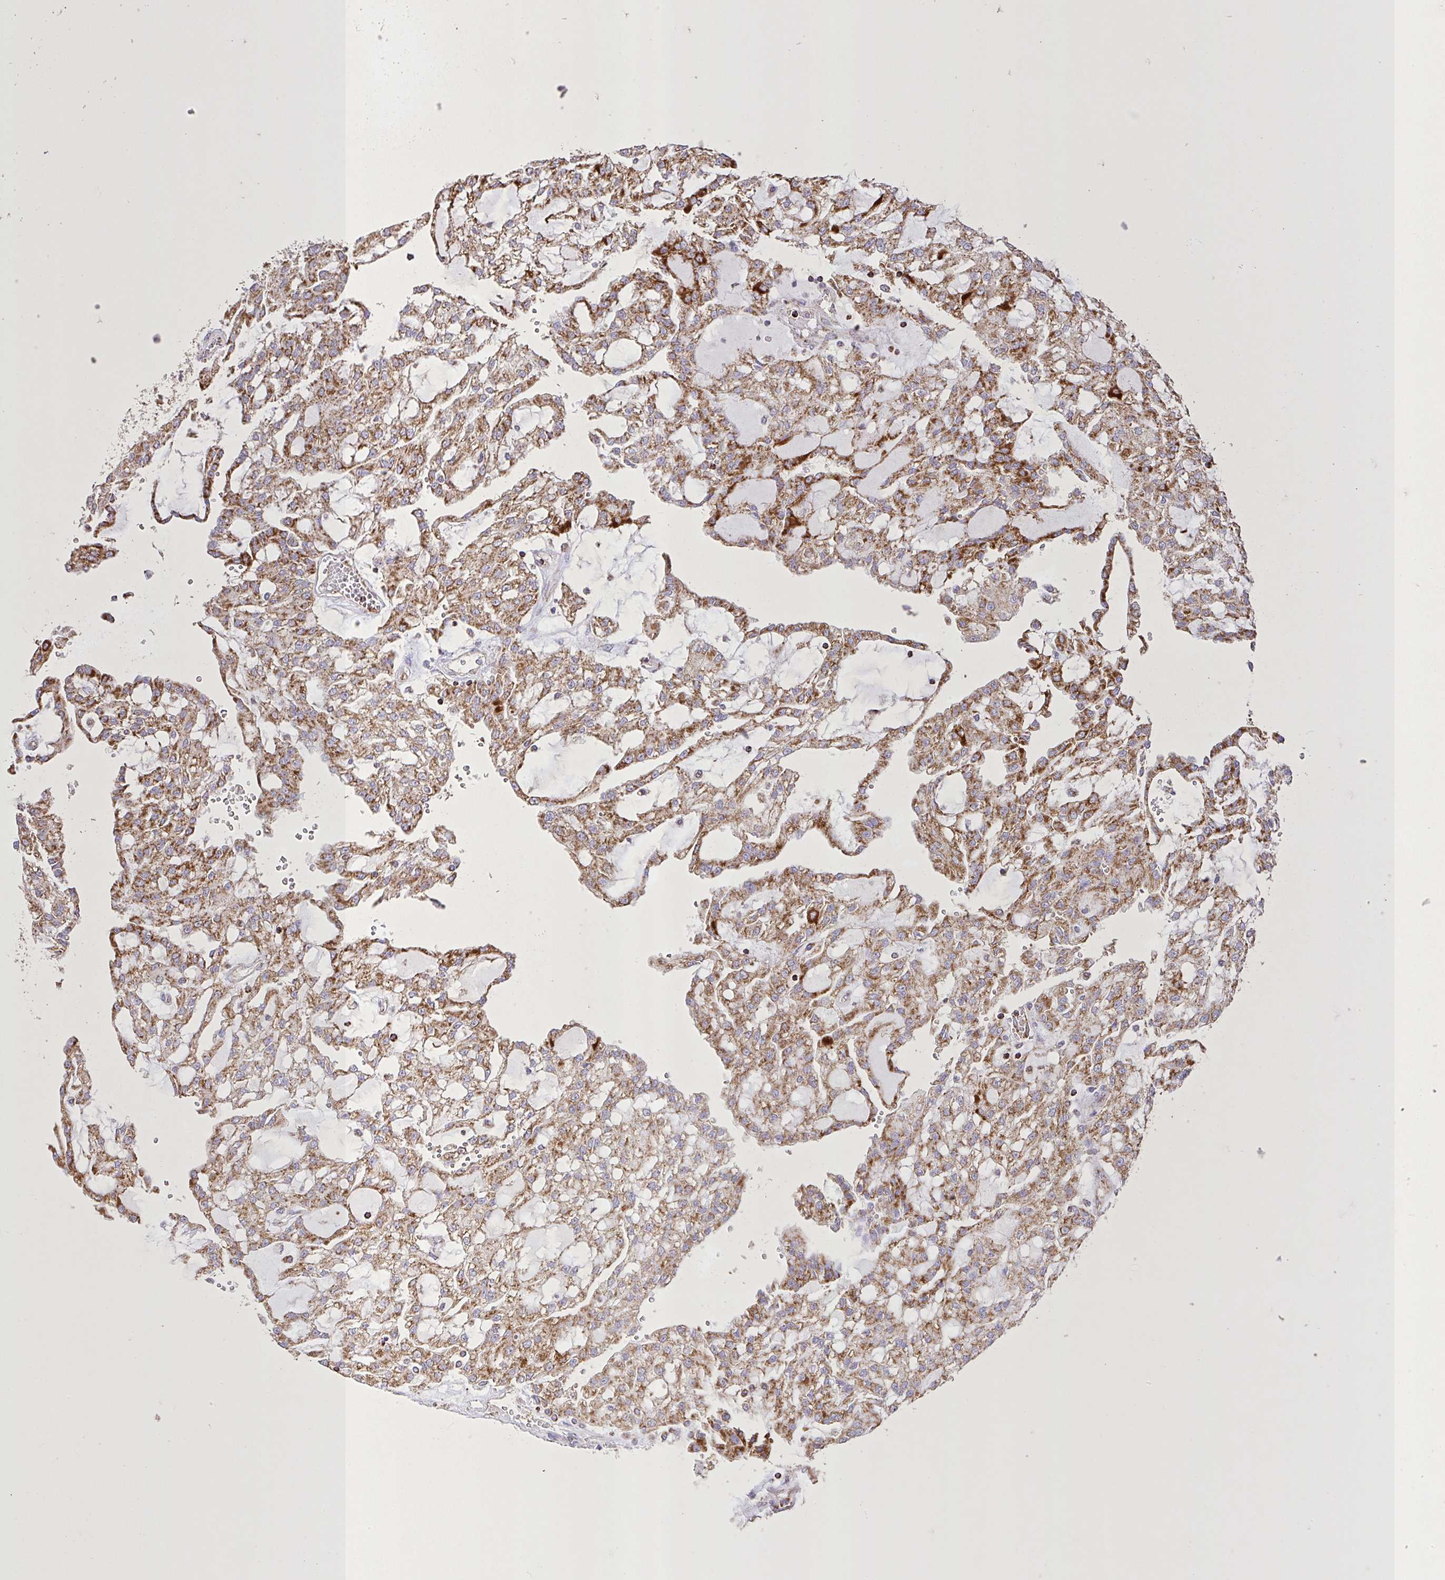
{"staining": {"intensity": "moderate", "quantity": ">75%", "location": "cytoplasmic/membranous"}, "tissue": "renal cancer", "cell_type": "Tumor cells", "image_type": "cancer", "snomed": [{"axis": "morphology", "description": "Adenocarcinoma, NOS"}, {"axis": "topography", "description": "Kidney"}], "caption": "Immunohistochemical staining of human adenocarcinoma (renal) reveals medium levels of moderate cytoplasmic/membranous protein staining in approximately >75% of tumor cells. (DAB (3,3'-diaminobenzidine) IHC with brightfield microscopy, high magnification).", "gene": "AGK", "patient": {"sex": "male", "age": 63}}